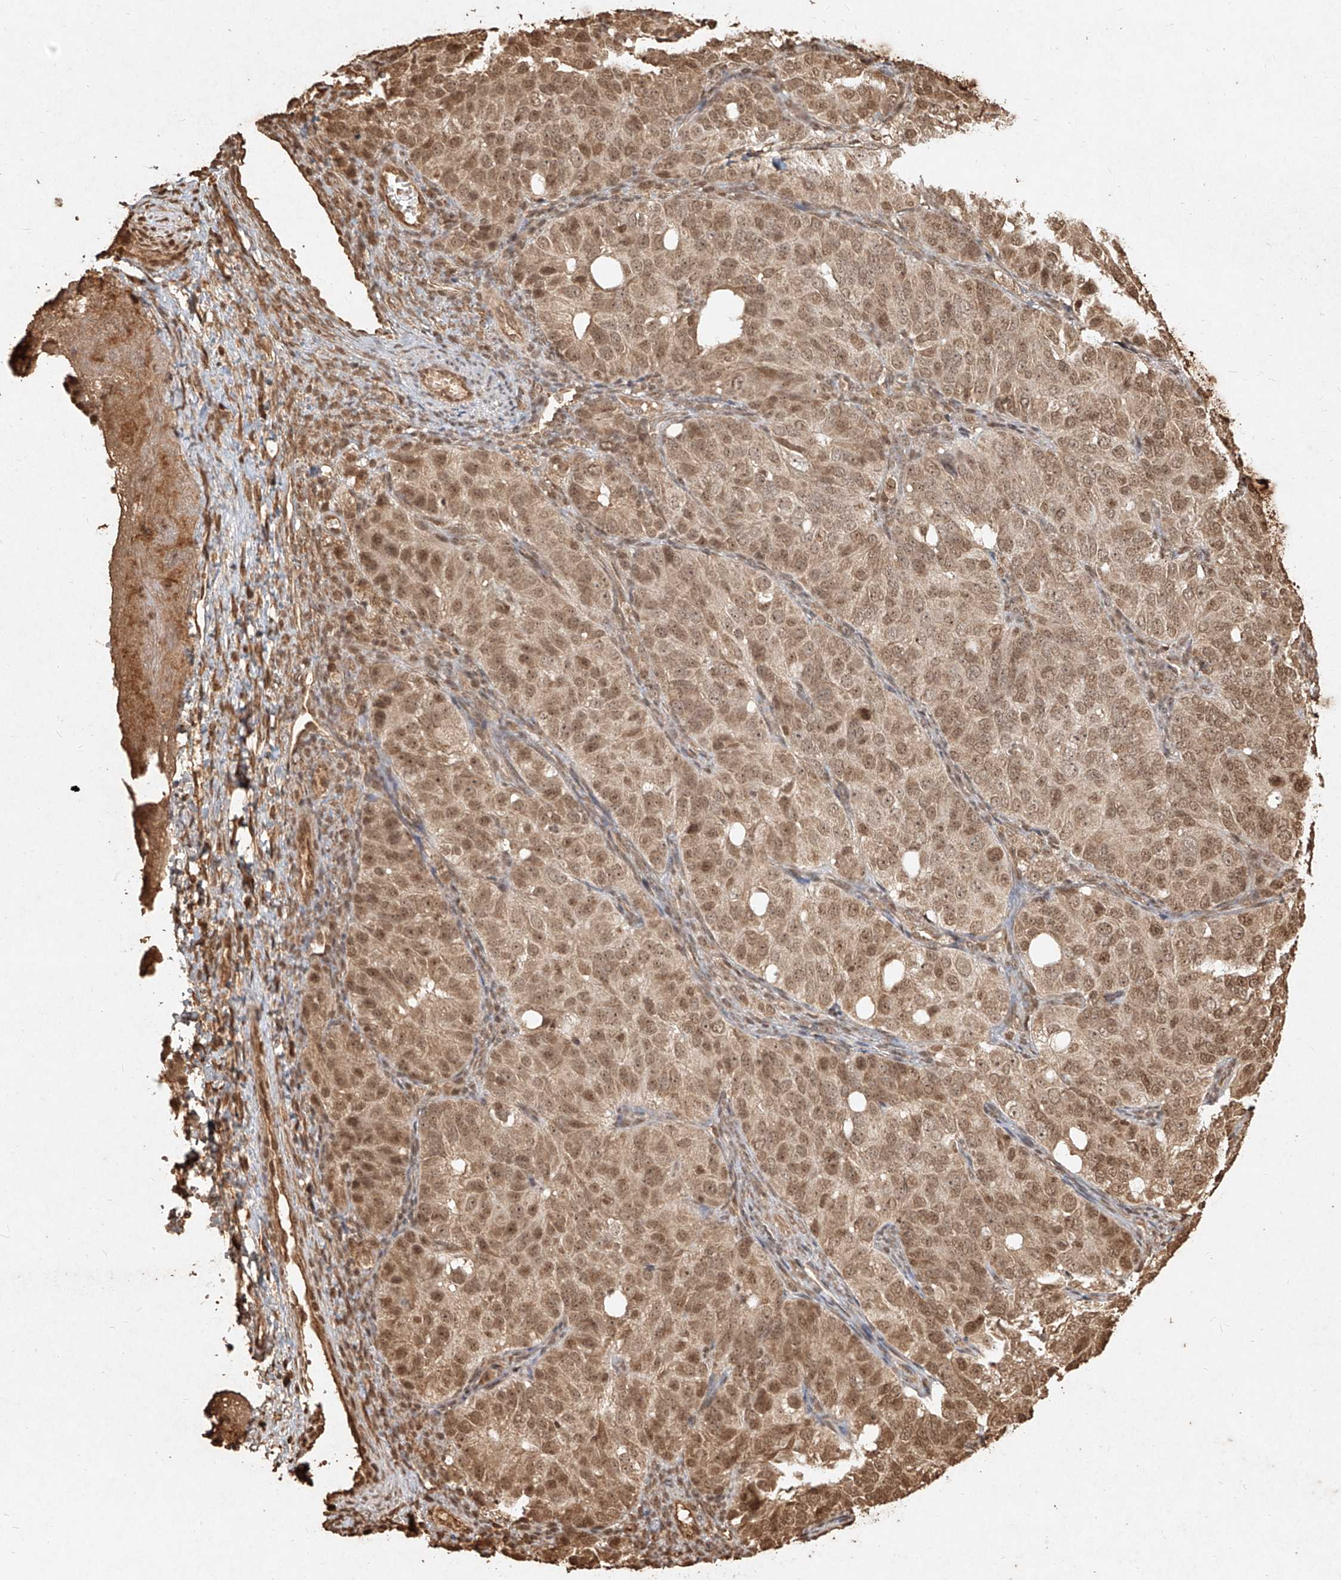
{"staining": {"intensity": "moderate", "quantity": ">75%", "location": "nuclear"}, "tissue": "ovarian cancer", "cell_type": "Tumor cells", "image_type": "cancer", "snomed": [{"axis": "morphology", "description": "Carcinoma, endometroid"}, {"axis": "topography", "description": "Ovary"}], "caption": "DAB immunohistochemical staining of ovarian cancer (endometroid carcinoma) demonstrates moderate nuclear protein expression in approximately >75% of tumor cells. (DAB (3,3'-diaminobenzidine) IHC, brown staining for protein, blue staining for nuclei).", "gene": "UBE2K", "patient": {"sex": "female", "age": 51}}